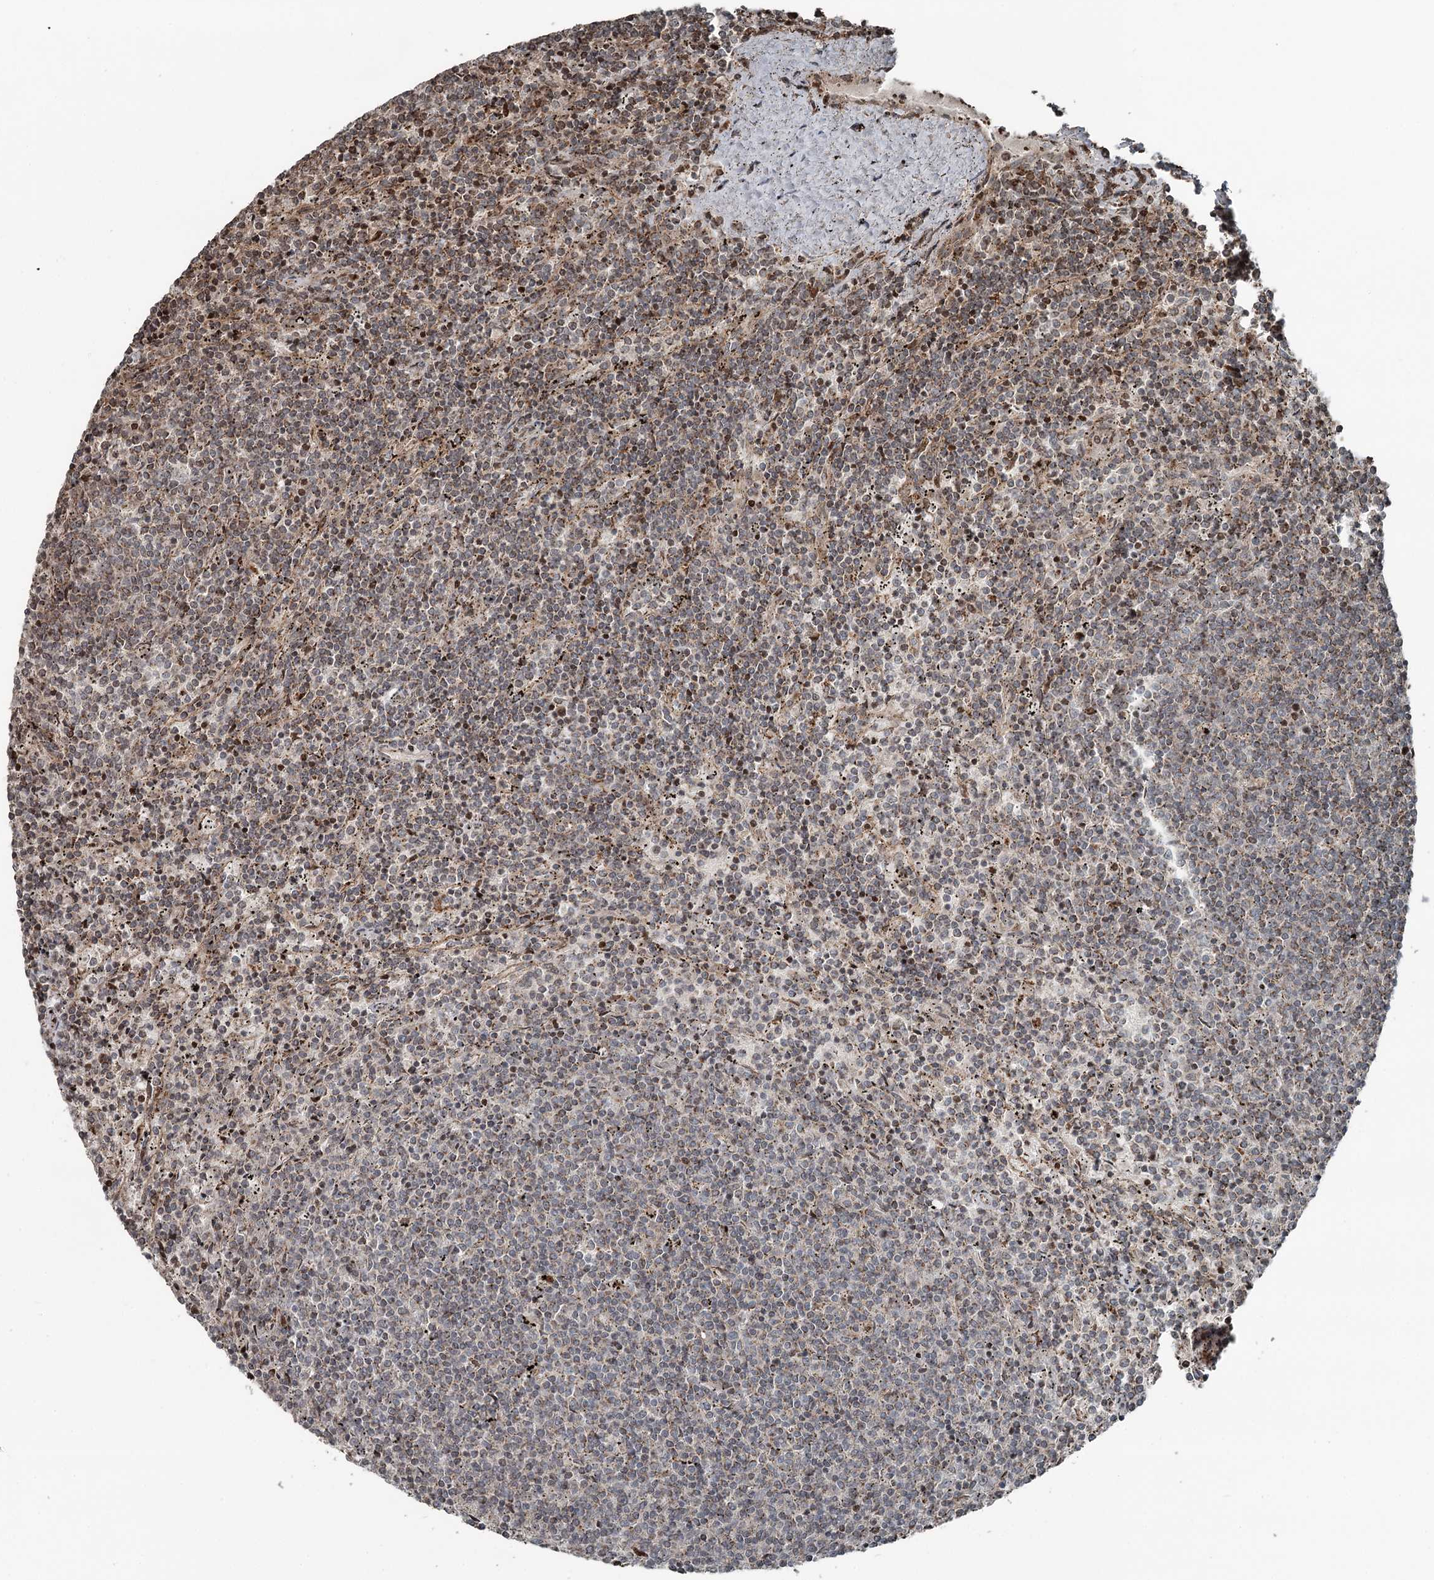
{"staining": {"intensity": "weak", "quantity": "<25%", "location": "cytoplasmic/membranous"}, "tissue": "lymphoma", "cell_type": "Tumor cells", "image_type": "cancer", "snomed": [{"axis": "morphology", "description": "Malignant lymphoma, non-Hodgkin's type, Low grade"}, {"axis": "topography", "description": "Spleen"}], "caption": "Protein analysis of low-grade malignant lymphoma, non-Hodgkin's type demonstrates no significant staining in tumor cells.", "gene": "RASSF8", "patient": {"sex": "female", "age": 50}}